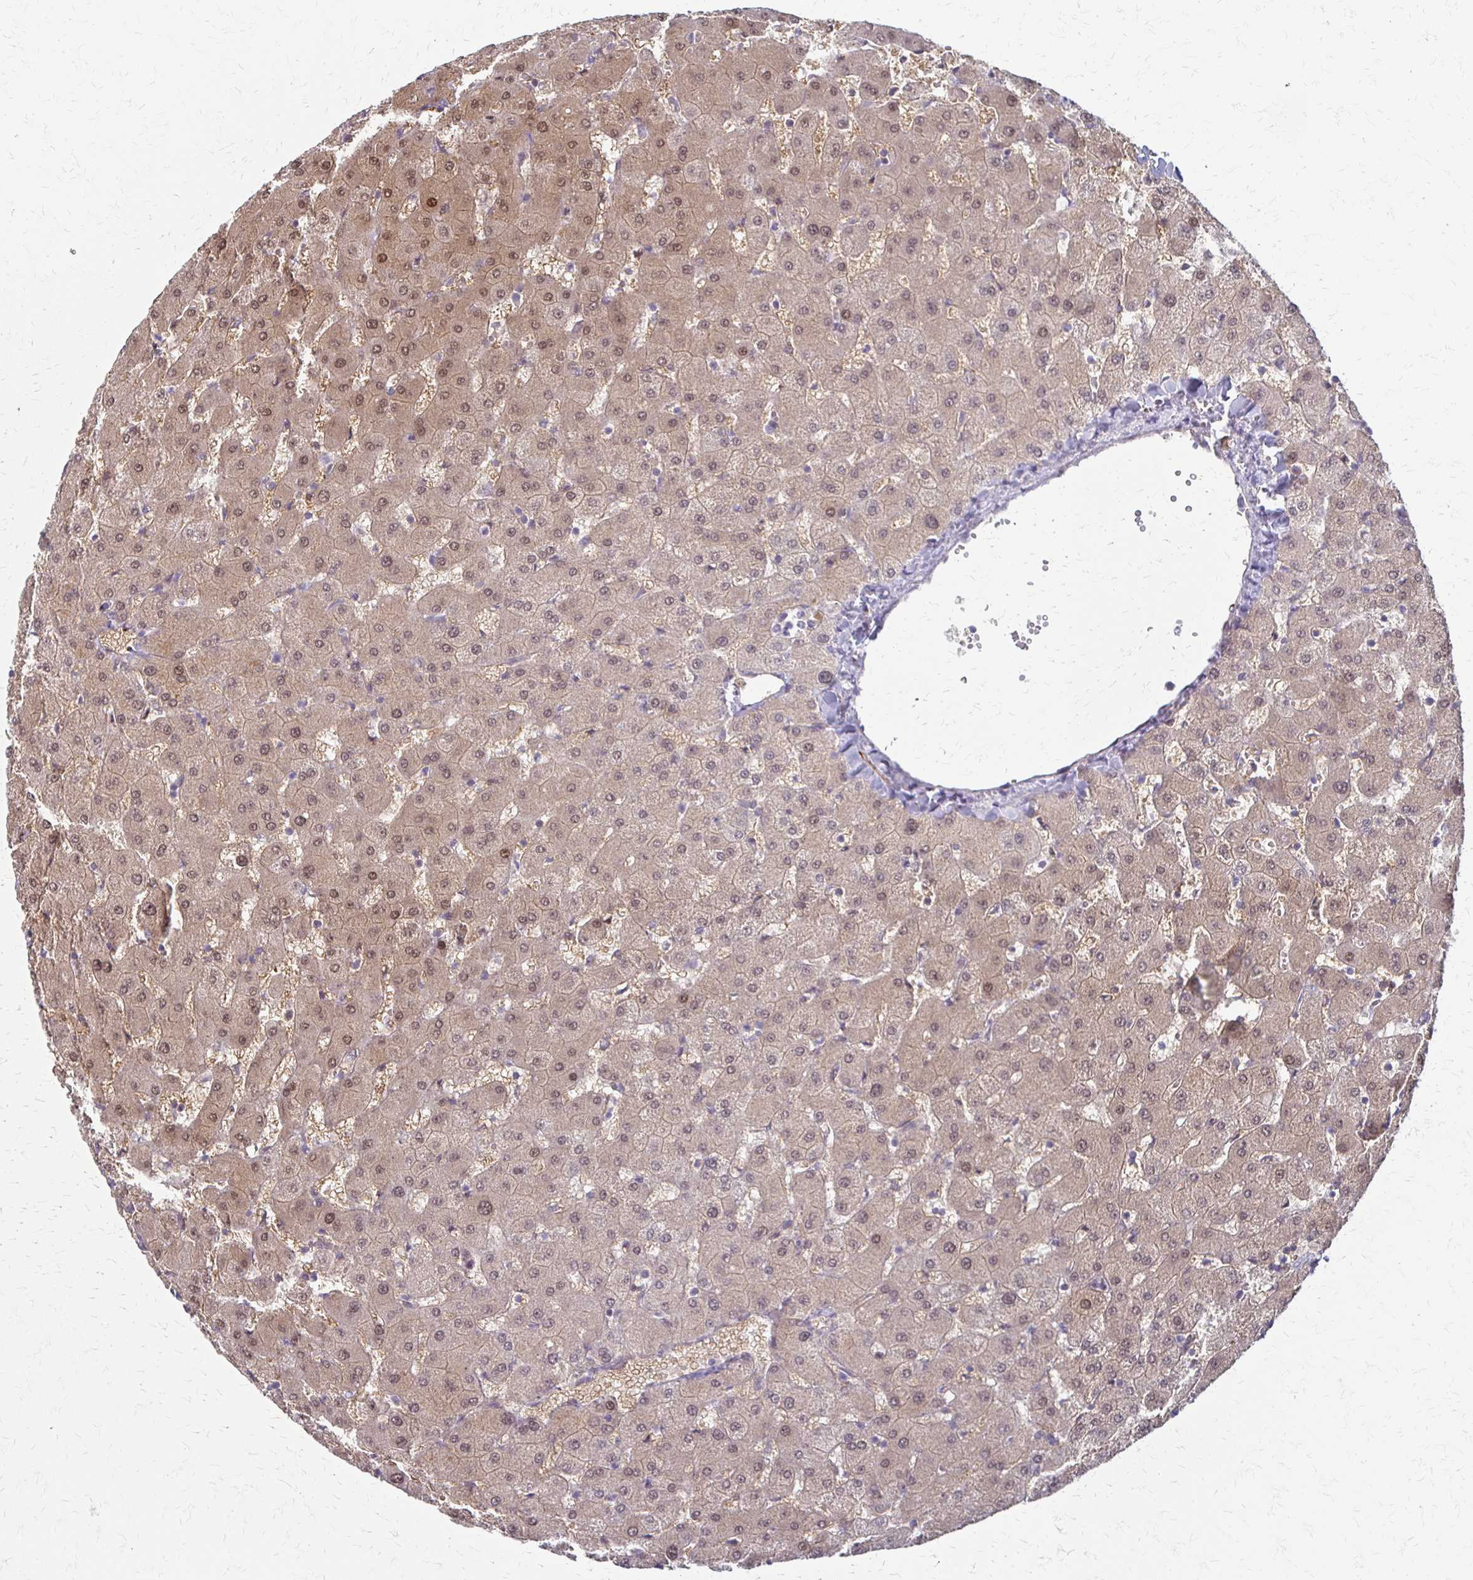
{"staining": {"intensity": "weak", "quantity": ">75%", "location": "cytoplasmic/membranous"}, "tissue": "liver", "cell_type": "Cholangiocytes", "image_type": "normal", "snomed": [{"axis": "morphology", "description": "Normal tissue, NOS"}, {"axis": "topography", "description": "Liver"}], "caption": "Unremarkable liver demonstrates weak cytoplasmic/membranous positivity in approximately >75% of cholangiocytes.", "gene": "CFL2", "patient": {"sex": "female", "age": 63}}